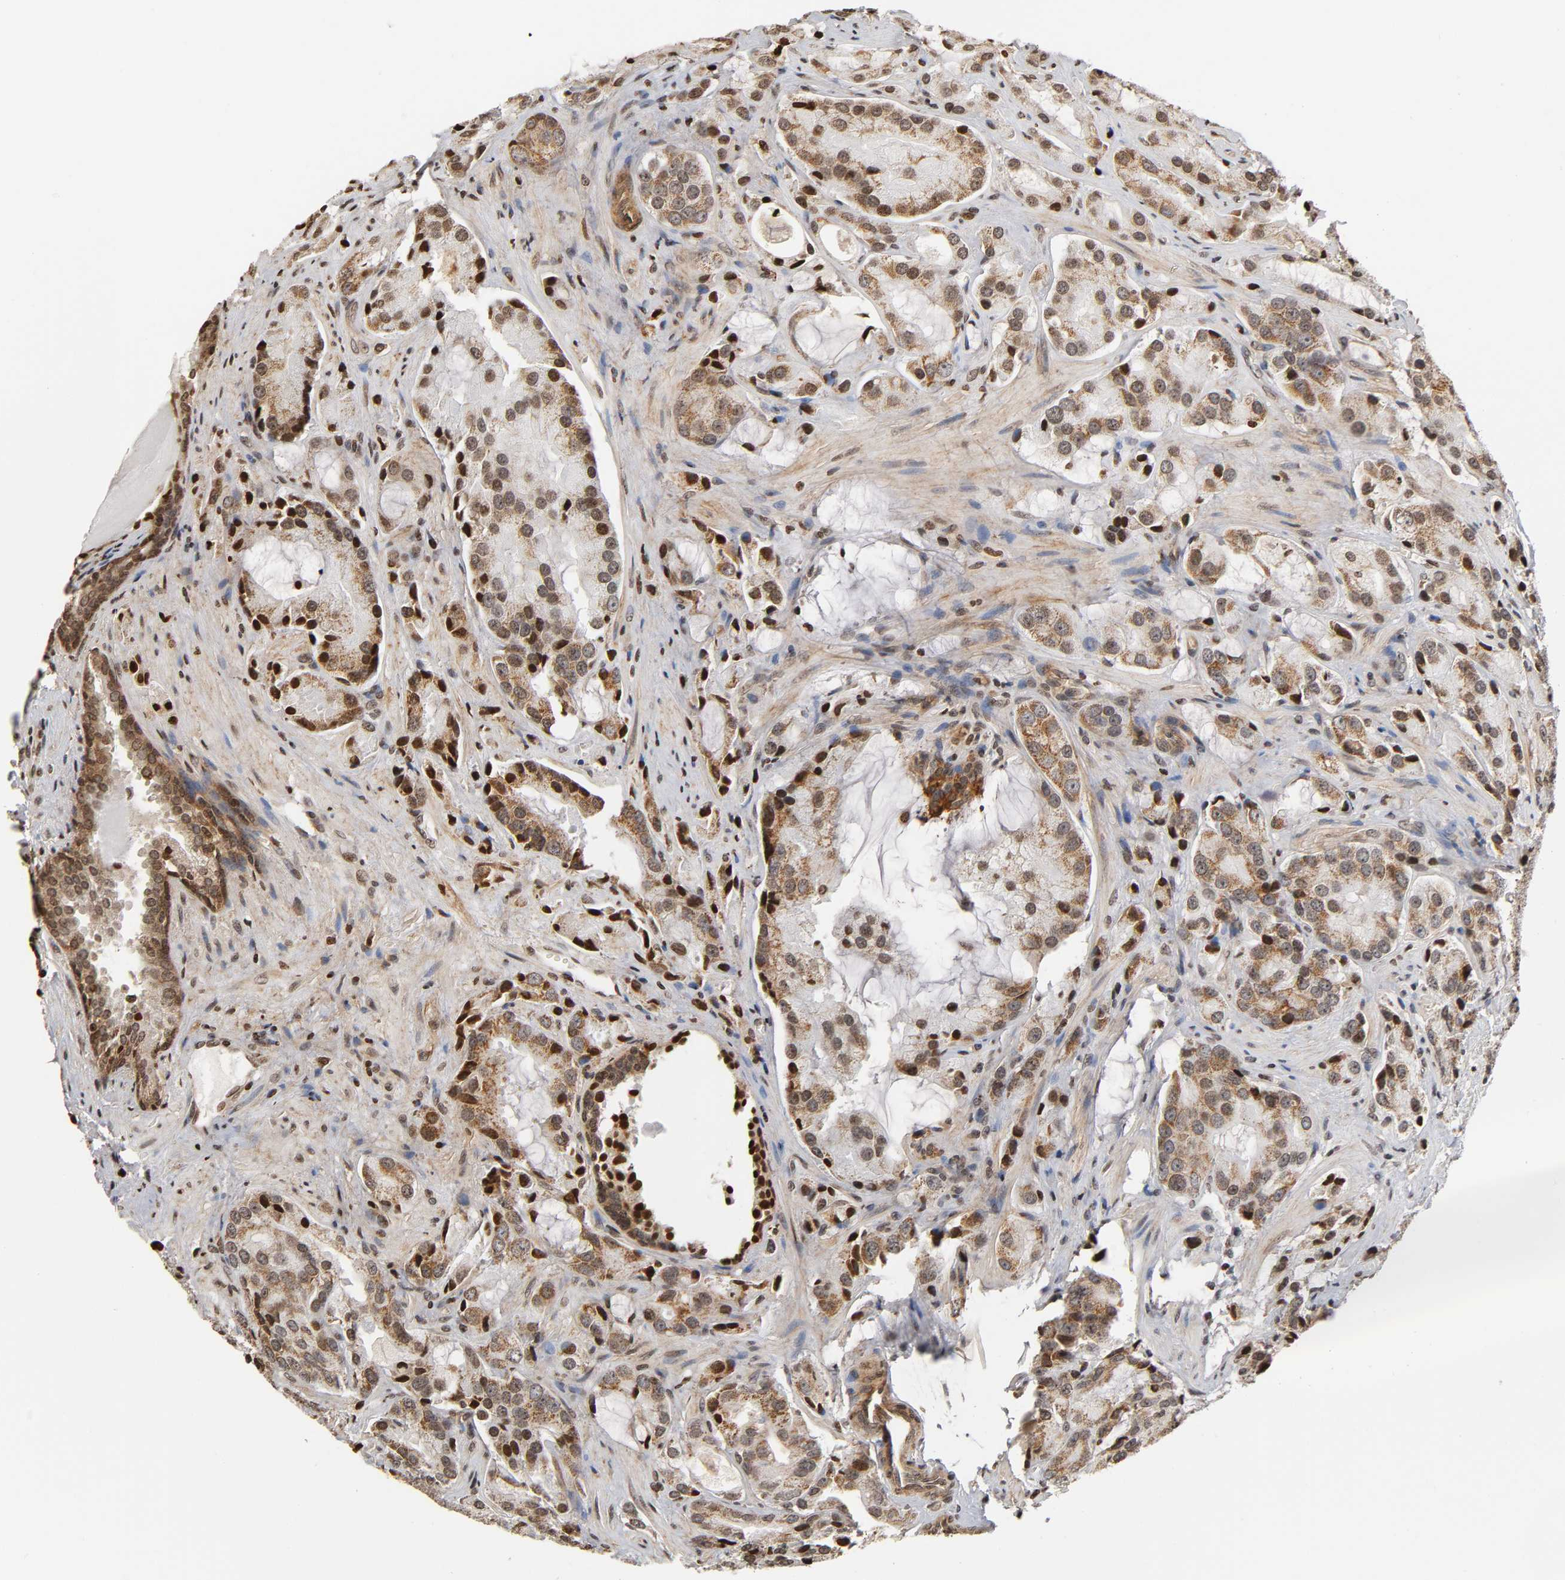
{"staining": {"intensity": "weak", "quantity": ">75%", "location": "cytoplasmic/membranous"}, "tissue": "prostate cancer", "cell_type": "Tumor cells", "image_type": "cancer", "snomed": [{"axis": "morphology", "description": "Adenocarcinoma, High grade"}, {"axis": "topography", "description": "Prostate"}], "caption": "Prostate cancer stained for a protein demonstrates weak cytoplasmic/membranous positivity in tumor cells.", "gene": "ITGAV", "patient": {"sex": "male", "age": 70}}